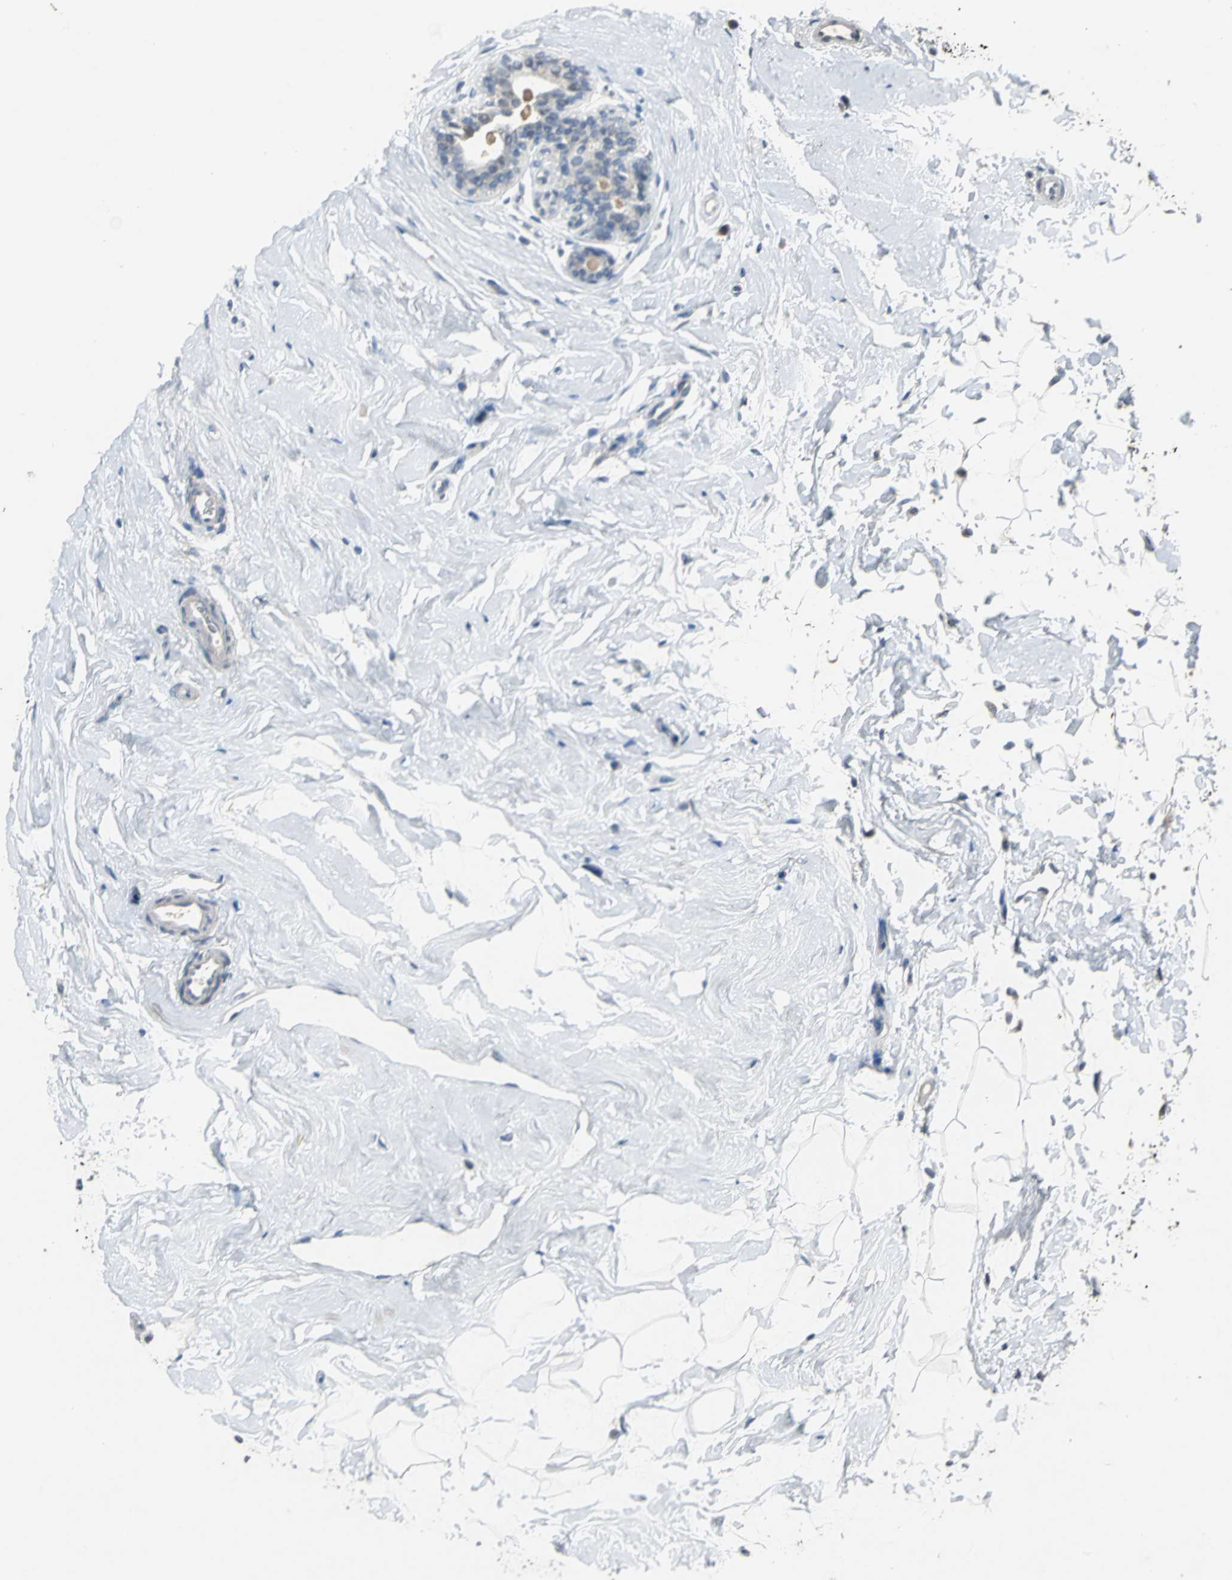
{"staining": {"intensity": "negative", "quantity": "none", "location": "none"}, "tissue": "breast", "cell_type": "Adipocytes", "image_type": "normal", "snomed": [{"axis": "morphology", "description": "Normal tissue, NOS"}, {"axis": "topography", "description": "Breast"}], "caption": "Immunohistochemical staining of normal human breast demonstrates no significant positivity in adipocytes. Brightfield microscopy of immunohistochemistry (IHC) stained with DAB (brown) and hematoxylin (blue), captured at high magnification.", "gene": "JADE3", "patient": {"sex": "female", "age": 52}}